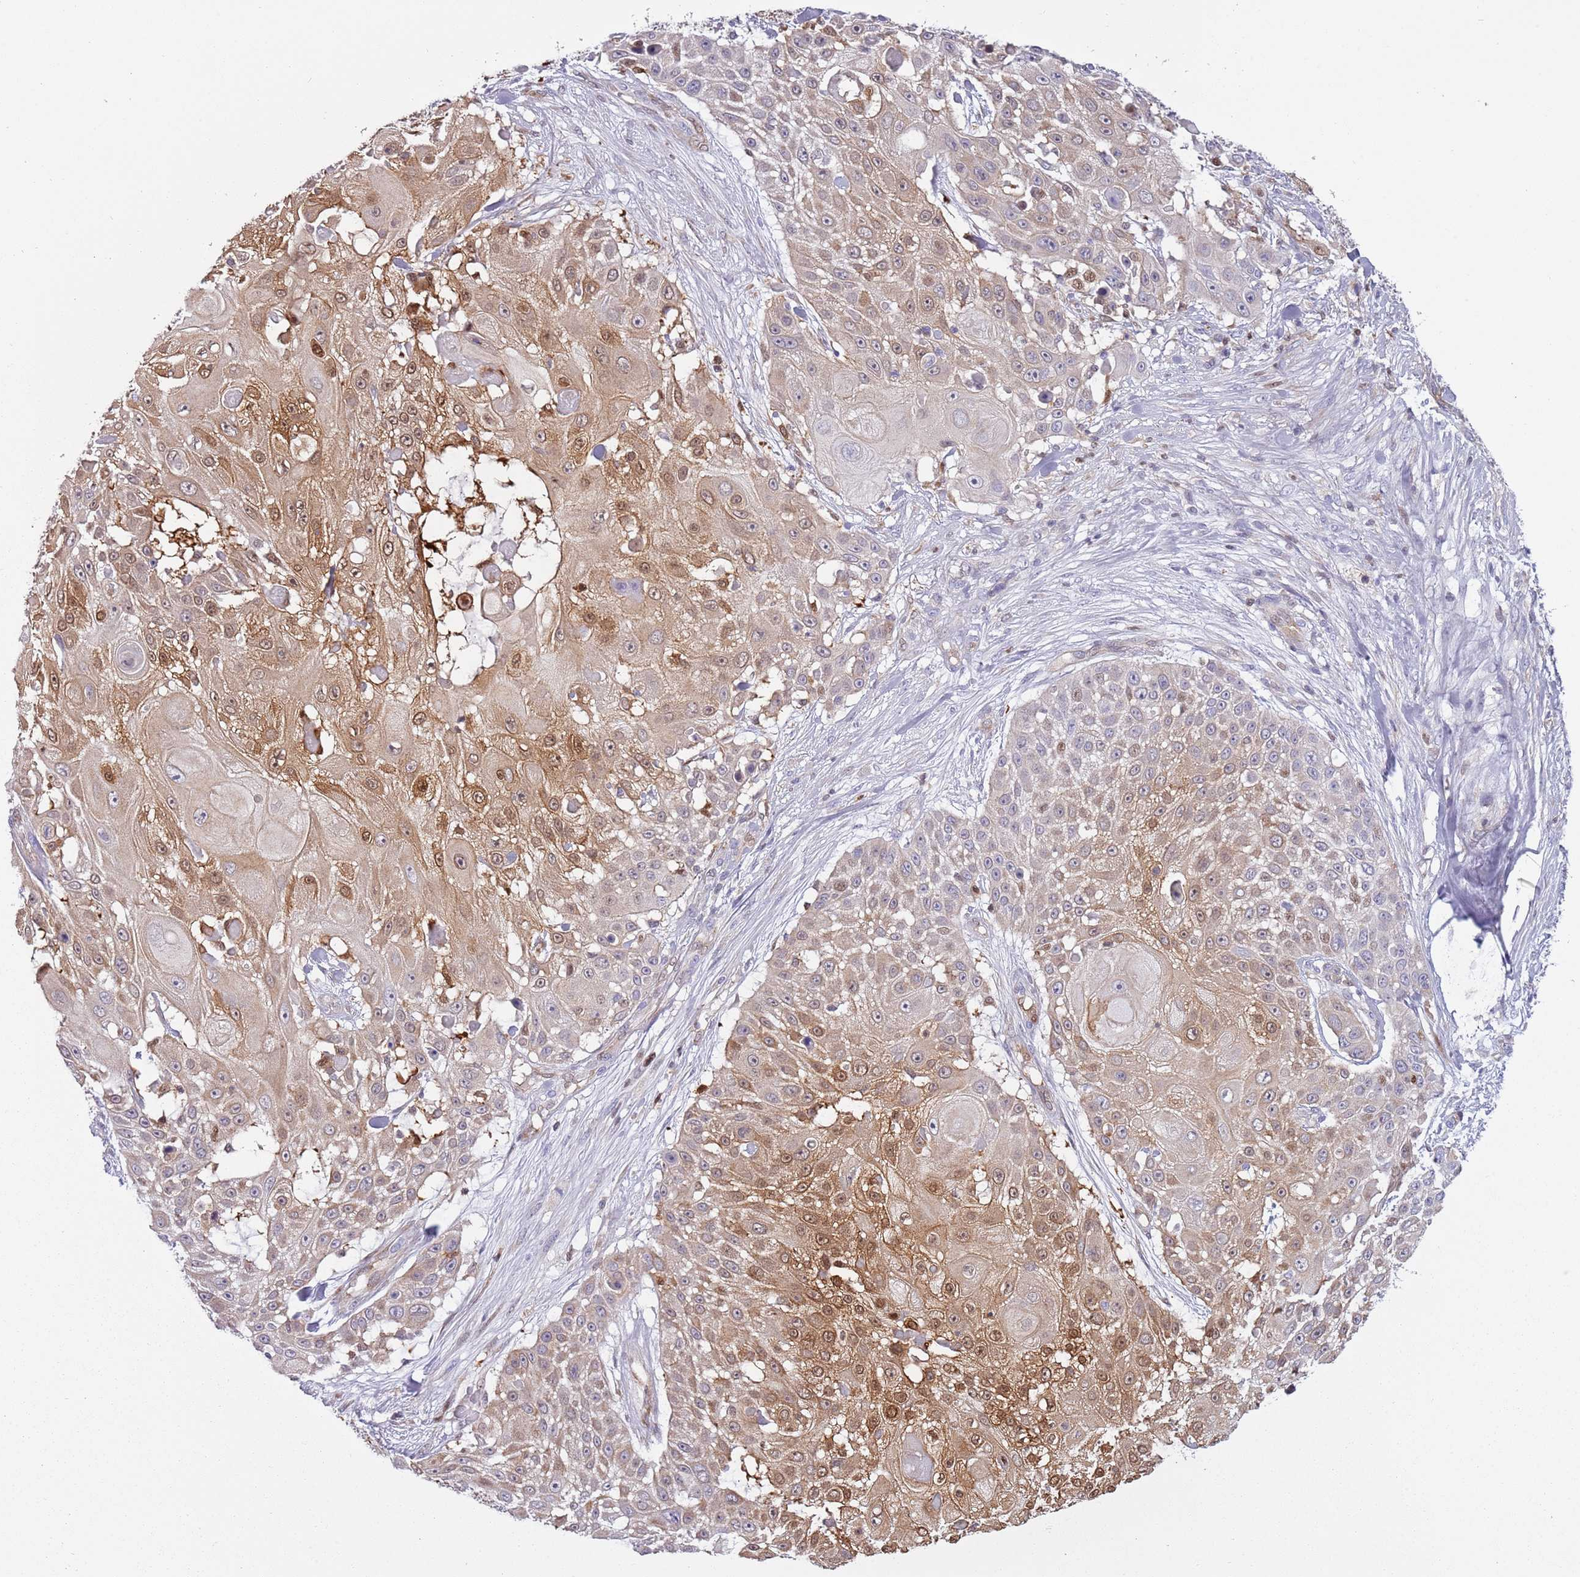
{"staining": {"intensity": "moderate", "quantity": "25%-75%", "location": "cytoplasmic/membranous,nuclear"}, "tissue": "skin cancer", "cell_type": "Tumor cells", "image_type": "cancer", "snomed": [{"axis": "morphology", "description": "Squamous cell carcinoma, NOS"}, {"axis": "topography", "description": "Skin"}], "caption": "DAB immunohistochemical staining of human skin squamous cell carcinoma exhibits moderate cytoplasmic/membranous and nuclear protein positivity in approximately 25%-75% of tumor cells. Using DAB (brown) and hematoxylin (blue) stains, captured at high magnification using brightfield microscopy.", "gene": "NBPF6", "patient": {"sex": "female", "age": 86}}